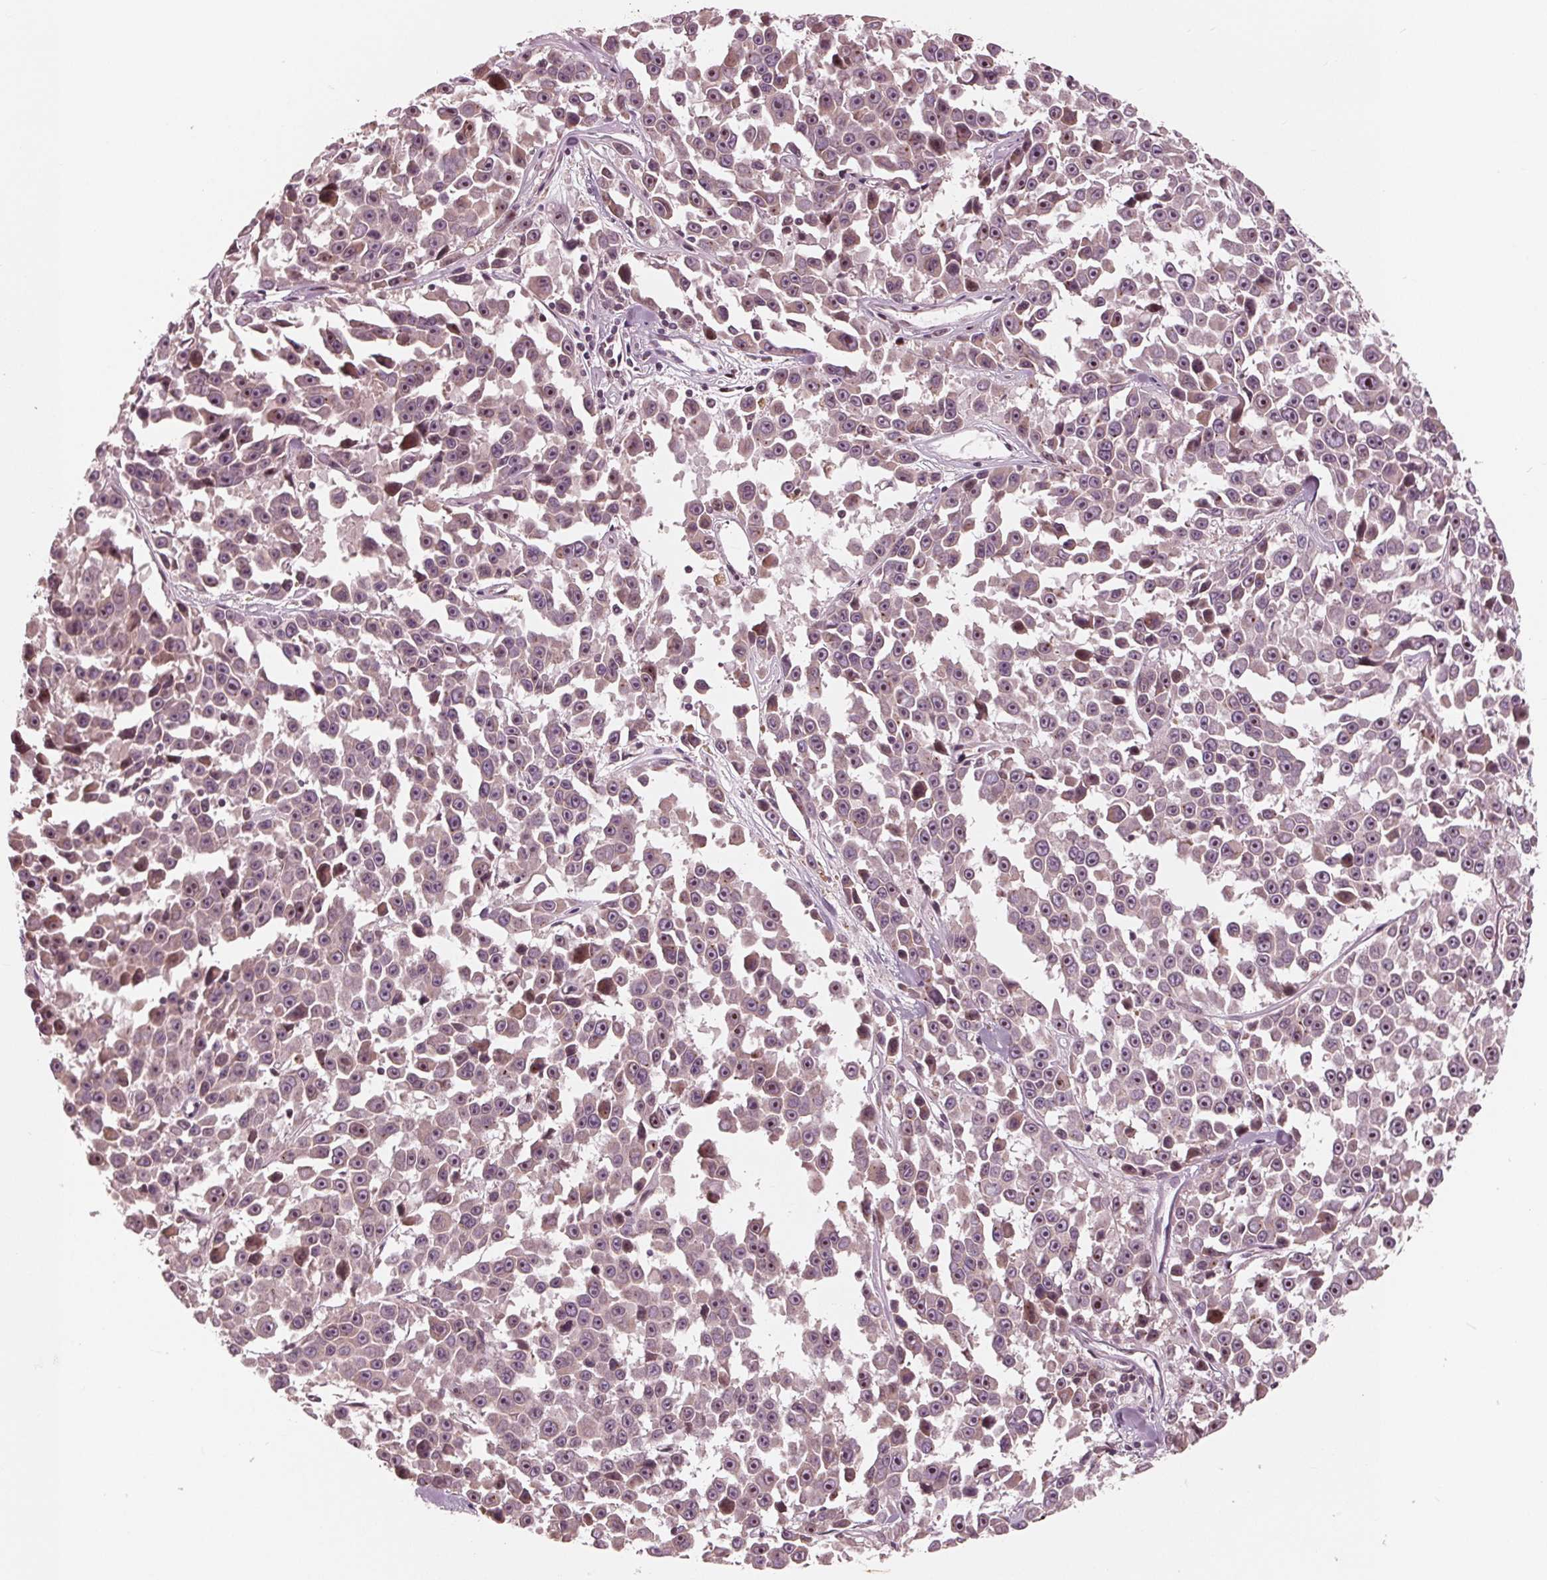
{"staining": {"intensity": "moderate", "quantity": "<25%", "location": "nuclear"}, "tissue": "melanoma", "cell_type": "Tumor cells", "image_type": "cancer", "snomed": [{"axis": "morphology", "description": "Malignant melanoma, NOS"}, {"axis": "topography", "description": "Skin"}], "caption": "Brown immunohistochemical staining in melanoma reveals moderate nuclear positivity in approximately <25% of tumor cells. The staining is performed using DAB (3,3'-diaminobenzidine) brown chromogen to label protein expression. The nuclei are counter-stained blue using hematoxylin.", "gene": "NUP210", "patient": {"sex": "female", "age": 66}}